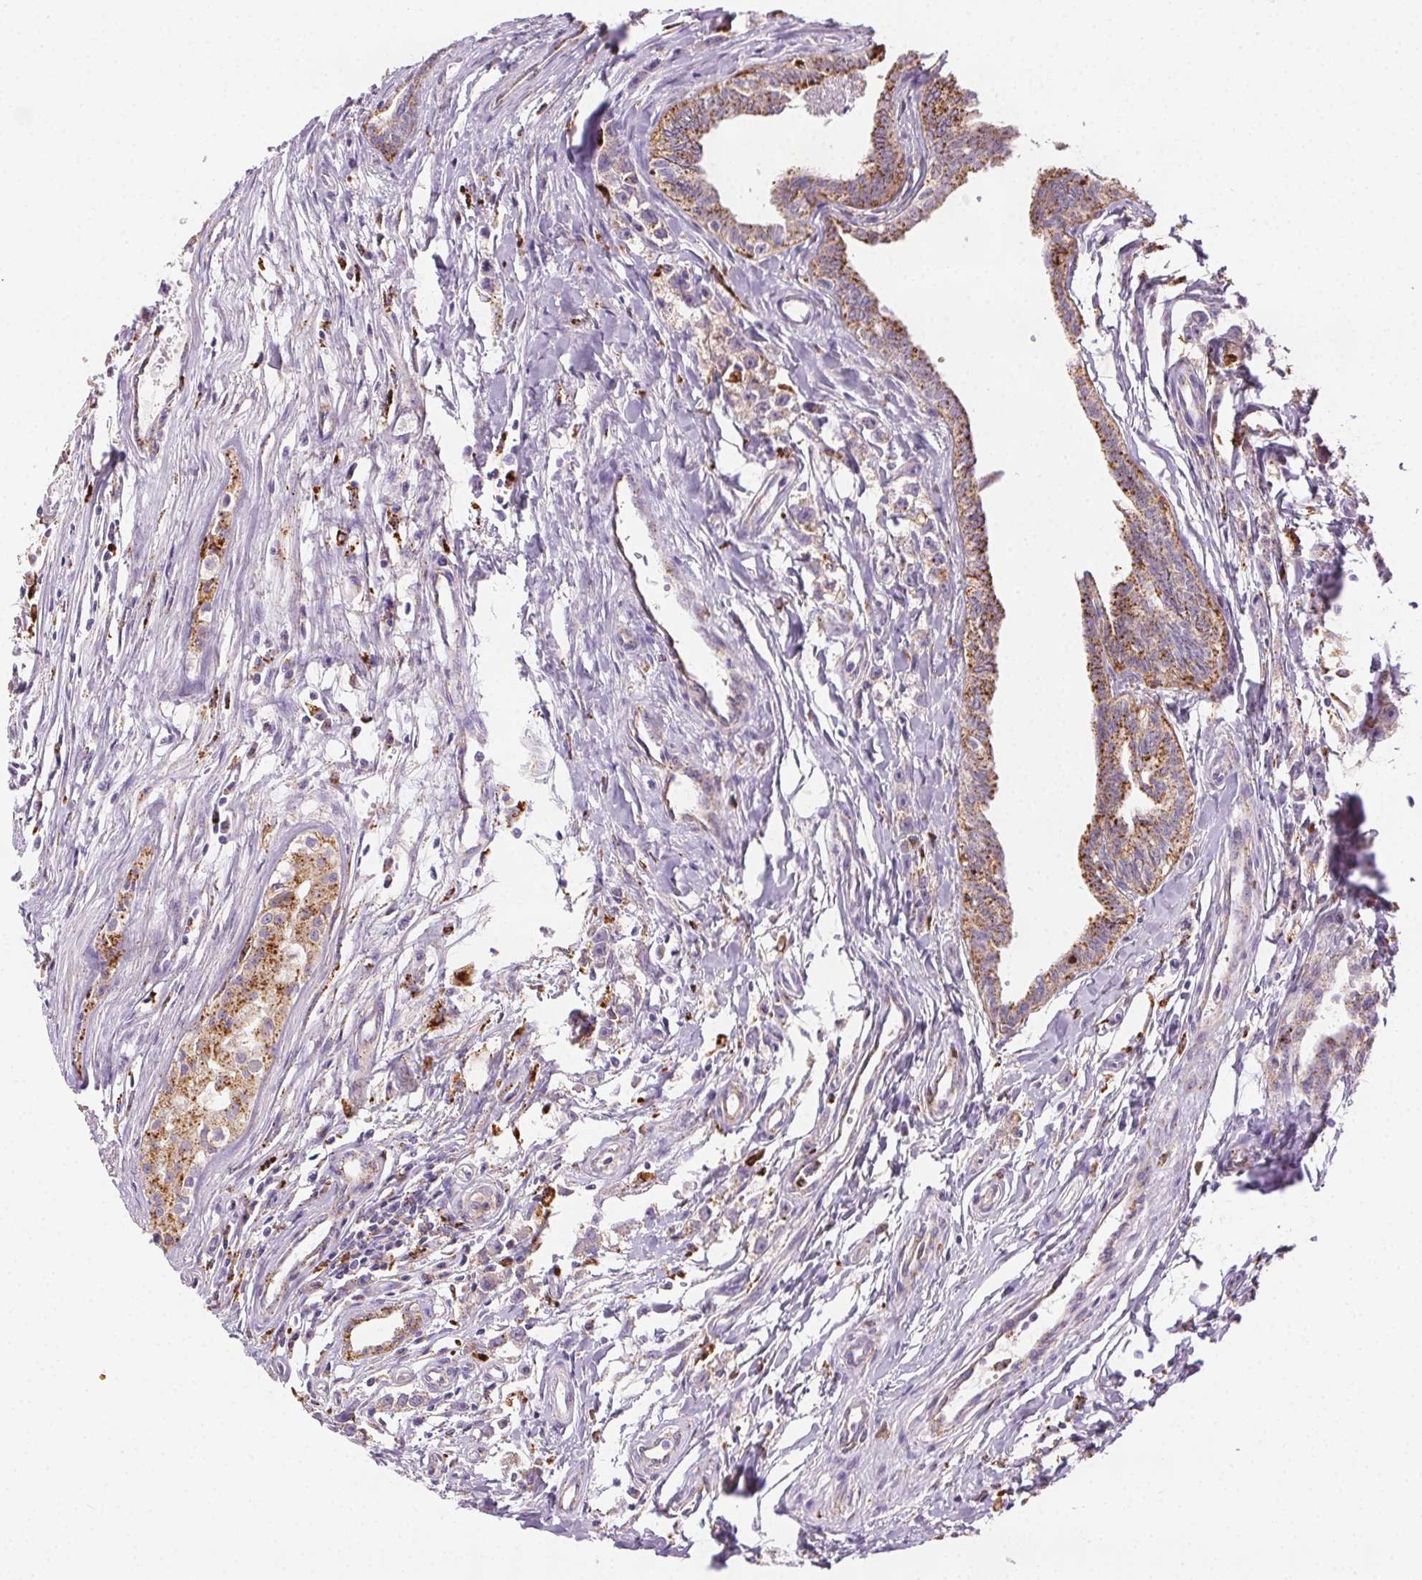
{"staining": {"intensity": "moderate", "quantity": "<25%", "location": "cytoplasmic/membranous"}, "tissue": "testis cancer", "cell_type": "Tumor cells", "image_type": "cancer", "snomed": [{"axis": "morphology", "description": "Carcinoma, Embryonal, NOS"}, {"axis": "morphology", "description": "Teratoma, malignant, NOS"}, {"axis": "topography", "description": "Testis"}], "caption": "This micrograph demonstrates immunohistochemistry (IHC) staining of embryonal carcinoma (testis), with low moderate cytoplasmic/membranous positivity in approximately <25% of tumor cells.", "gene": "SCPEP1", "patient": {"sex": "male", "age": 24}}